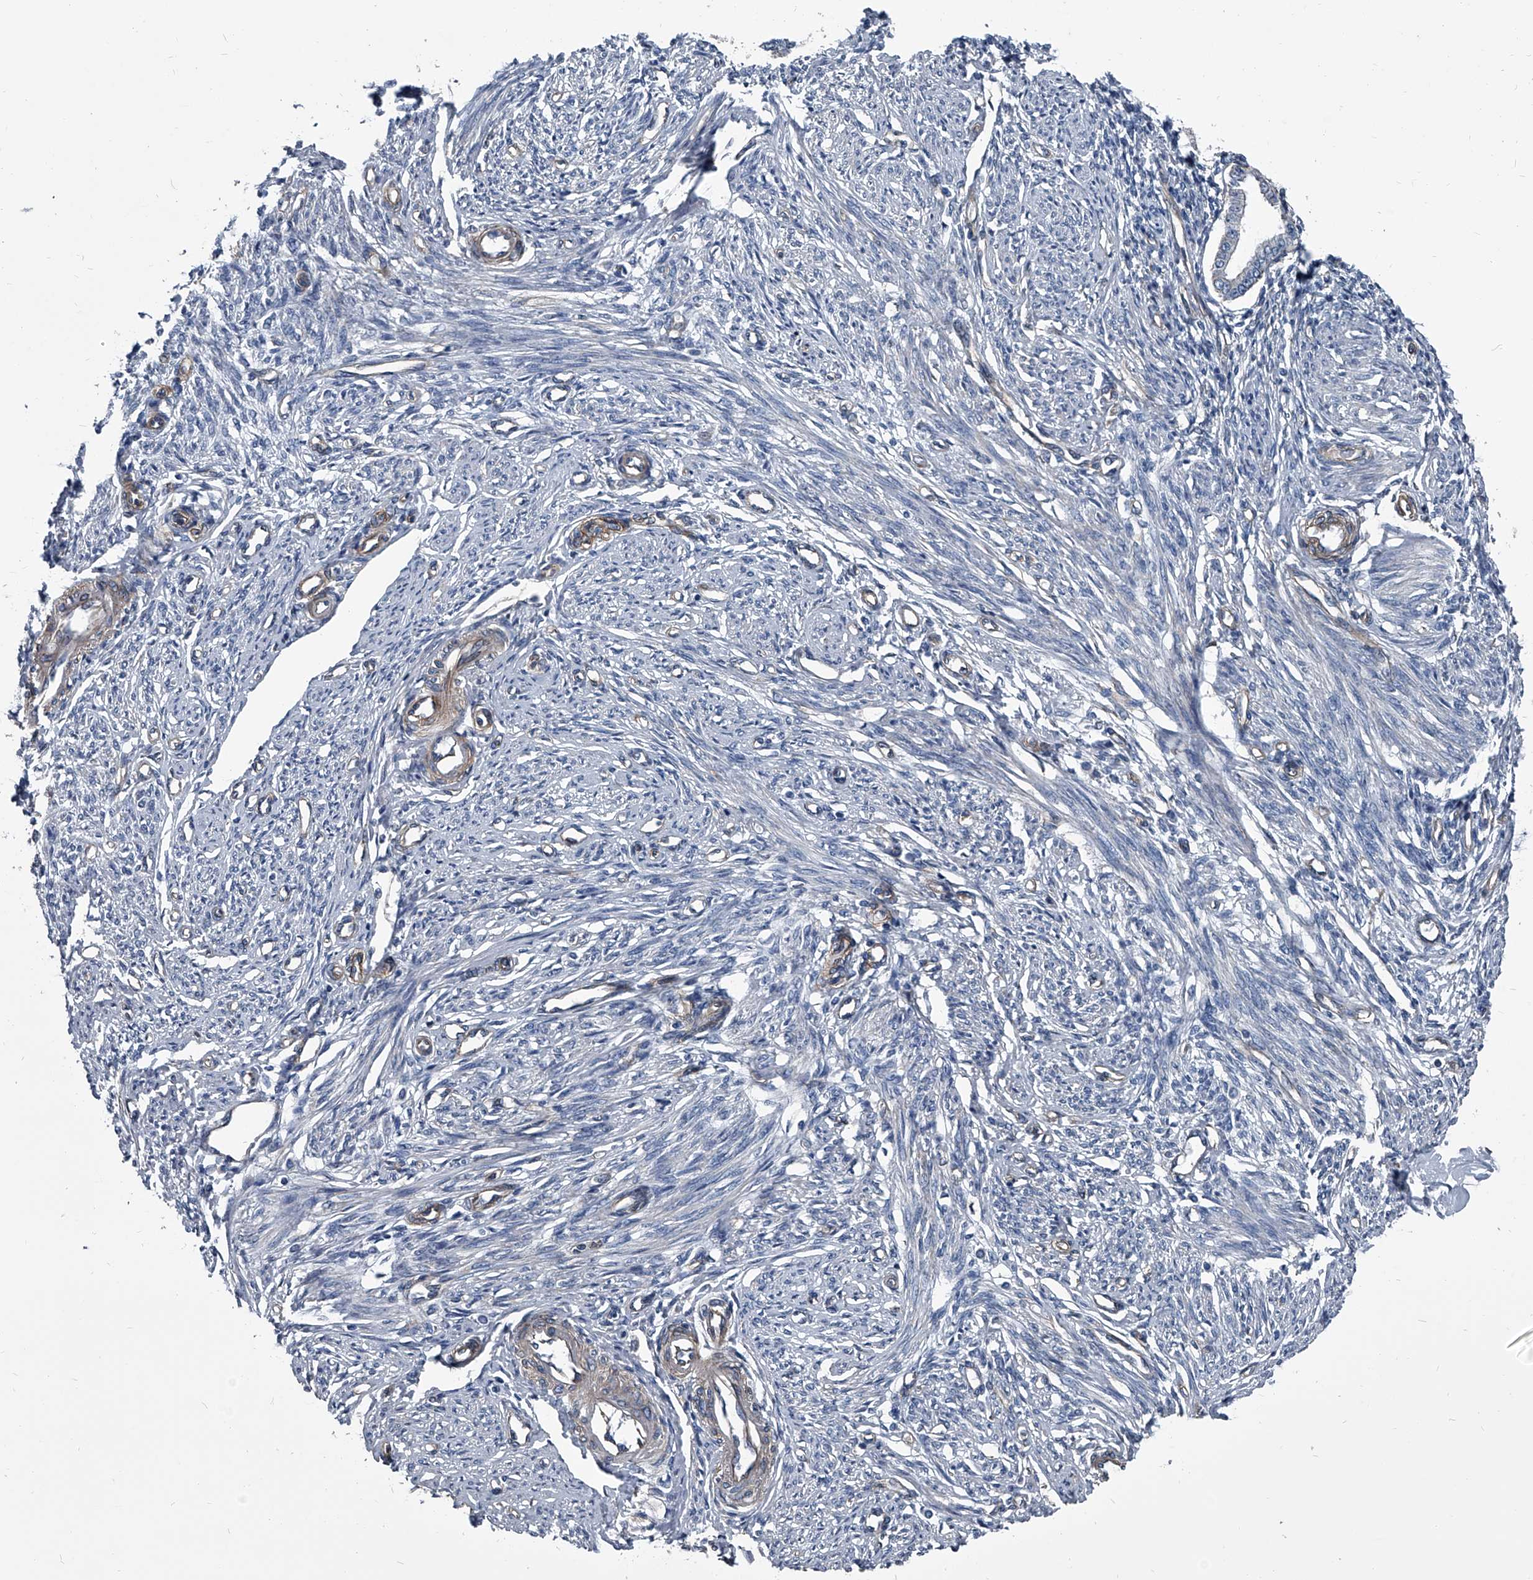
{"staining": {"intensity": "negative", "quantity": "none", "location": "none"}, "tissue": "endometrium", "cell_type": "Cells in endometrial stroma", "image_type": "normal", "snomed": [{"axis": "morphology", "description": "Normal tissue, NOS"}, {"axis": "topography", "description": "Endometrium"}], "caption": "Immunohistochemistry (IHC) of unremarkable human endometrium demonstrates no expression in cells in endometrial stroma.", "gene": "PLEC", "patient": {"sex": "female", "age": 56}}